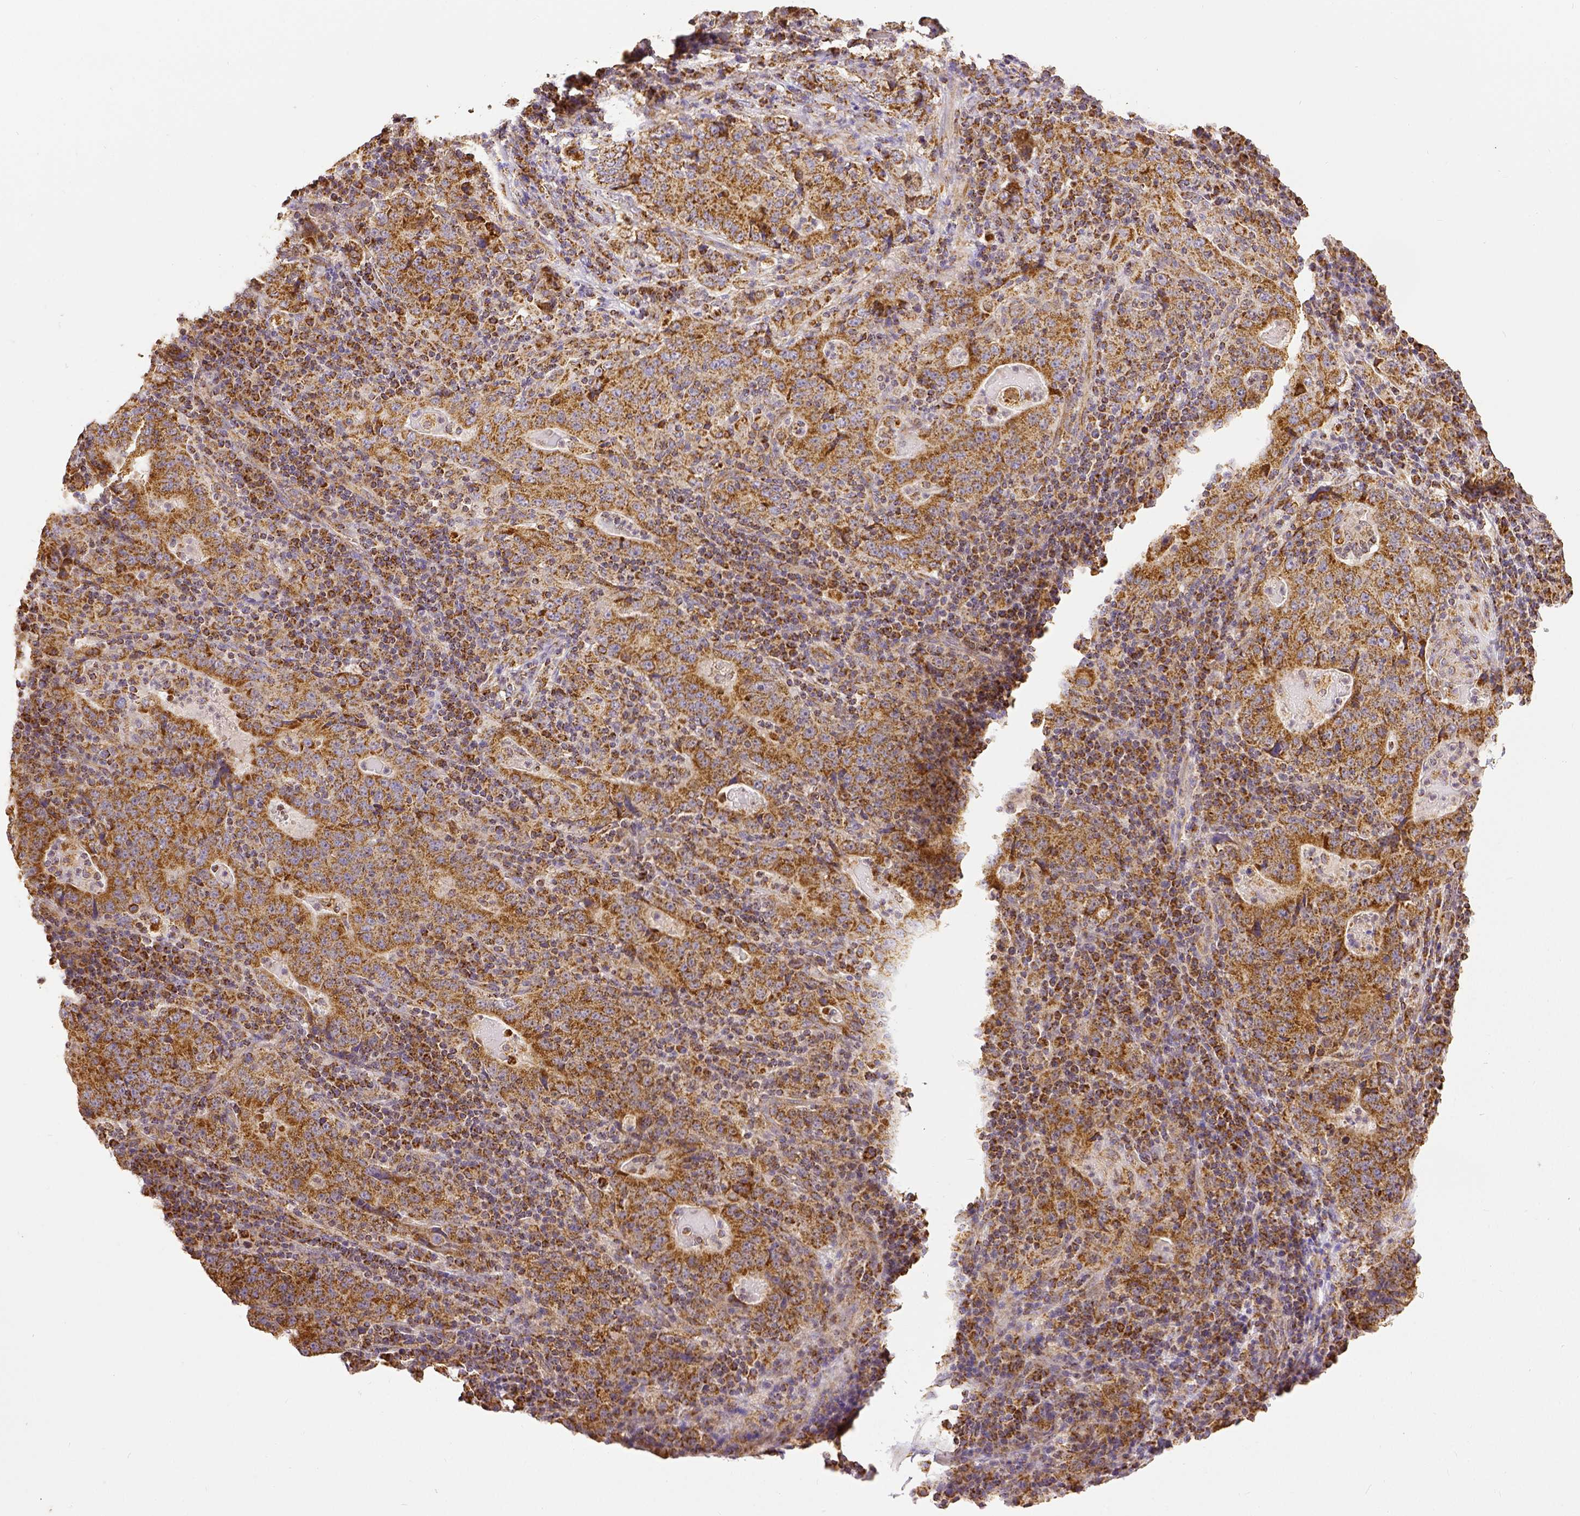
{"staining": {"intensity": "moderate", "quantity": ">75%", "location": "cytoplasmic/membranous"}, "tissue": "stomach cancer", "cell_type": "Tumor cells", "image_type": "cancer", "snomed": [{"axis": "morphology", "description": "Normal tissue, NOS"}, {"axis": "morphology", "description": "Adenocarcinoma, NOS"}, {"axis": "topography", "description": "Stomach, upper"}, {"axis": "topography", "description": "Stomach"}], "caption": "An image showing moderate cytoplasmic/membranous expression in about >75% of tumor cells in stomach cancer, as visualized by brown immunohistochemical staining.", "gene": "SDHB", "patient": {"sex": "male", "age": 59}}